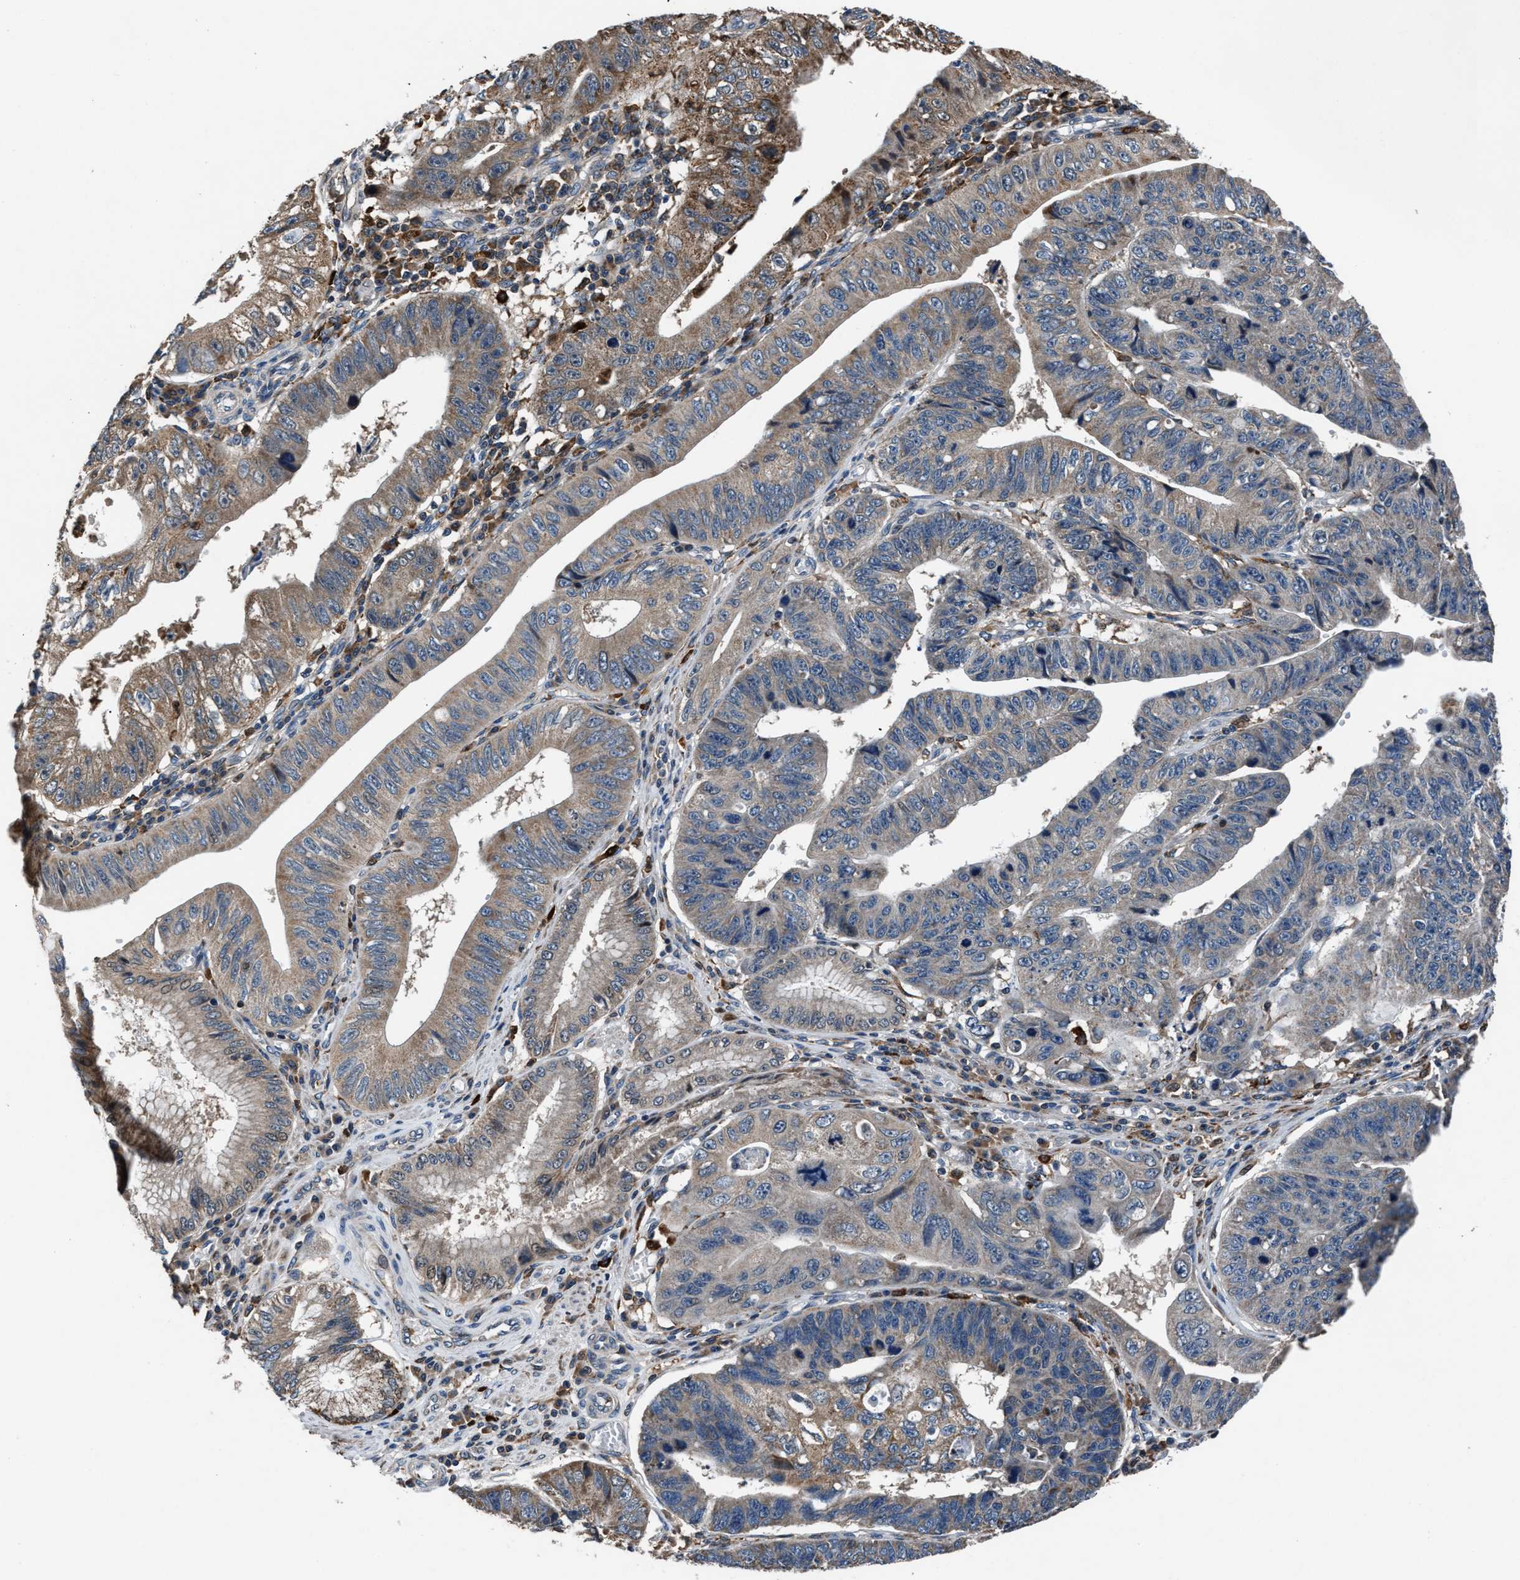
{"staining": {"intensity": "weak", "quantity": "25%-75%", "location": "cytoplasmic/membranous"}, "tissue": "stomach cancer", "cell_type": "Tumor cells", "image_type": "cancer", "snomed": [{"axis": "morphology", "description": "Adenocarcinoma, NOS"}, {"axis": "topography", "description": "Stomach"}], "caption": "This micrograph shows stomach cancer (adenocarcinoma) stained with IHC to label a protein in brown. The cytoplasmic/membranous of tumor cells show weak positivity for the protein. Nuclei are counter-stained blue.", "gene": "FAM221A", "patient": {"sex": "male", "age": 59}}